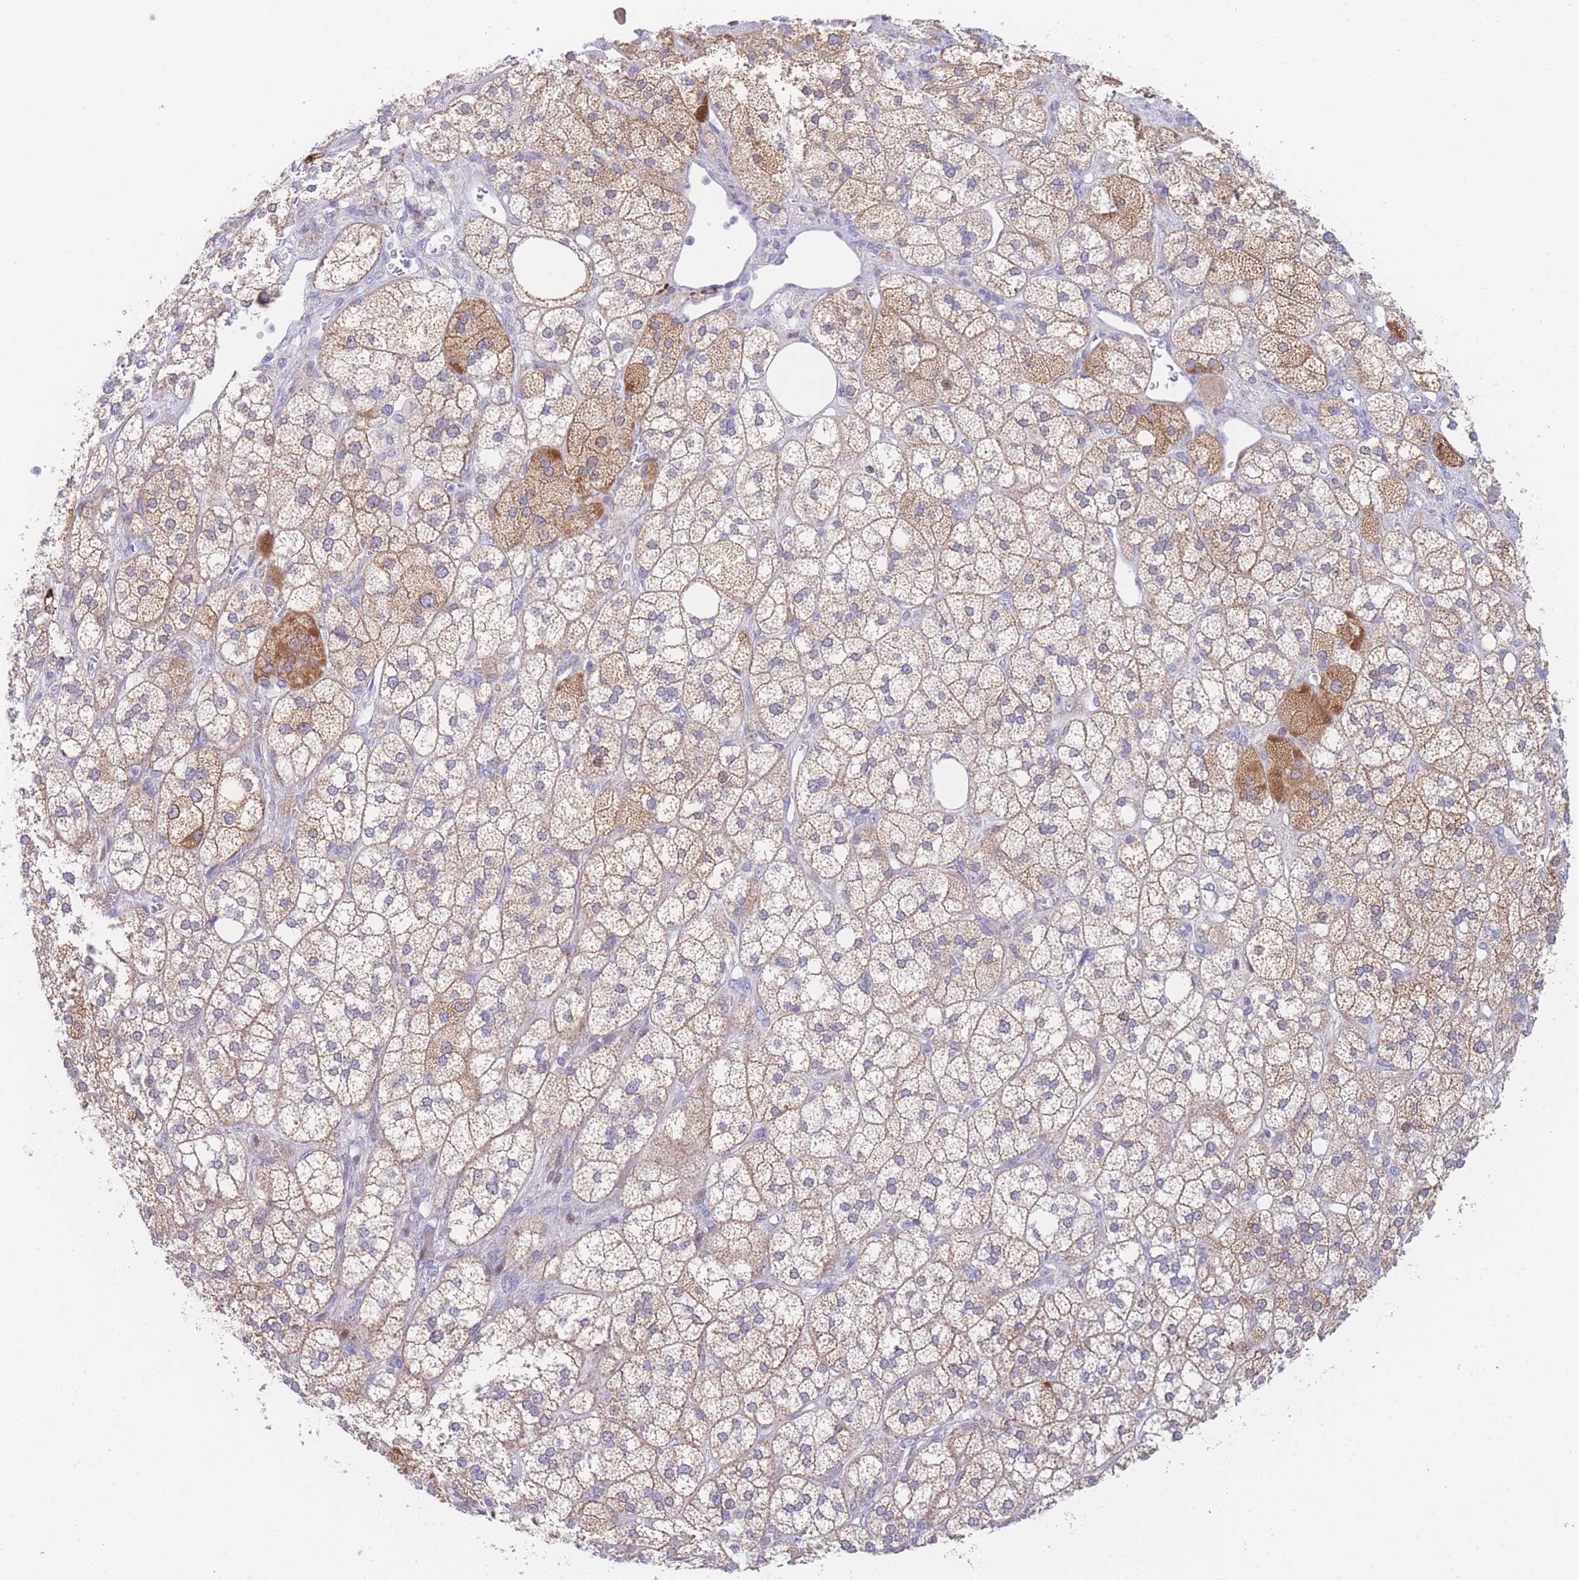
{"staining": {"intensity": "moderate", "quantity": ">75%", "location": "cytoplasmic/membranous"}, "tissue": "adrenal gland", "cell_type": "Glandular cells", "image_type": "normal", "snomed": [{"axis": "morphology", "description": "Normal tissue, NOS"}, {"axis": "topography", "description": "Adrenal gland"}], "caption": "Immunohistochemical staining of normal adrenal gland demonstrates >75% levels of moderate cytoplasmic/membranous protein staining in about >75% of glandular cells.", "gene": "GPAM", "patient": {"sex": "male", "age": 61}}